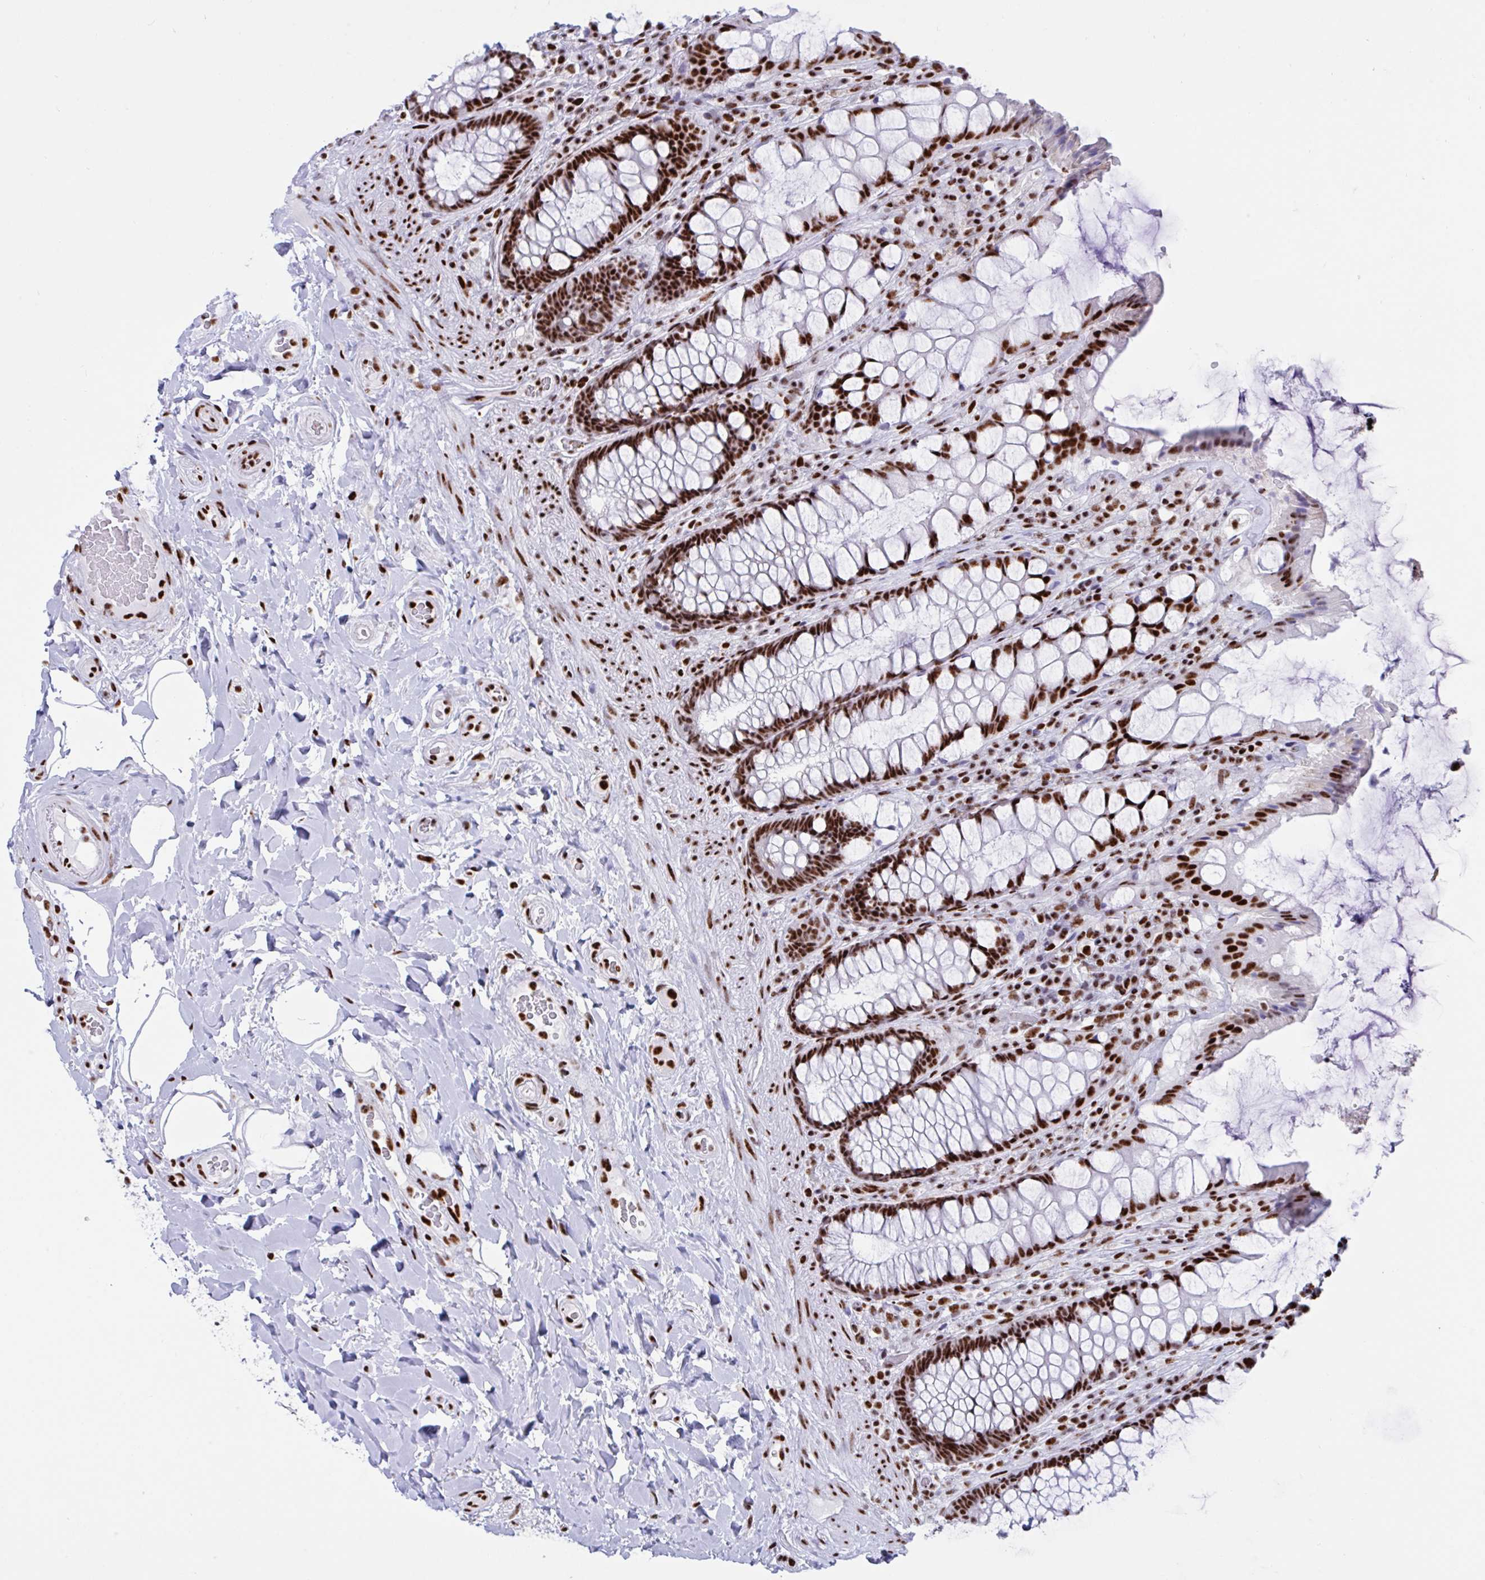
{"staining": {"intensity": "strong", "quantity": ">75%", "location": "nuclear"}, "tissue": "rectum", "cell_type": "Glandular cells", "image_type": "normal", "snomed": [{"axis": "morphology", "description": "Normal tissue, NOS"}, {"axis": "topography", "description": "Rectum"}], "caption": "IHC (DAB) staining of benign human rectum exhibits strong nuclear protein staining in about >75% of glandular cells.", "gene": "IKZF2", "patient": {"sex": "female", "age": 58}}